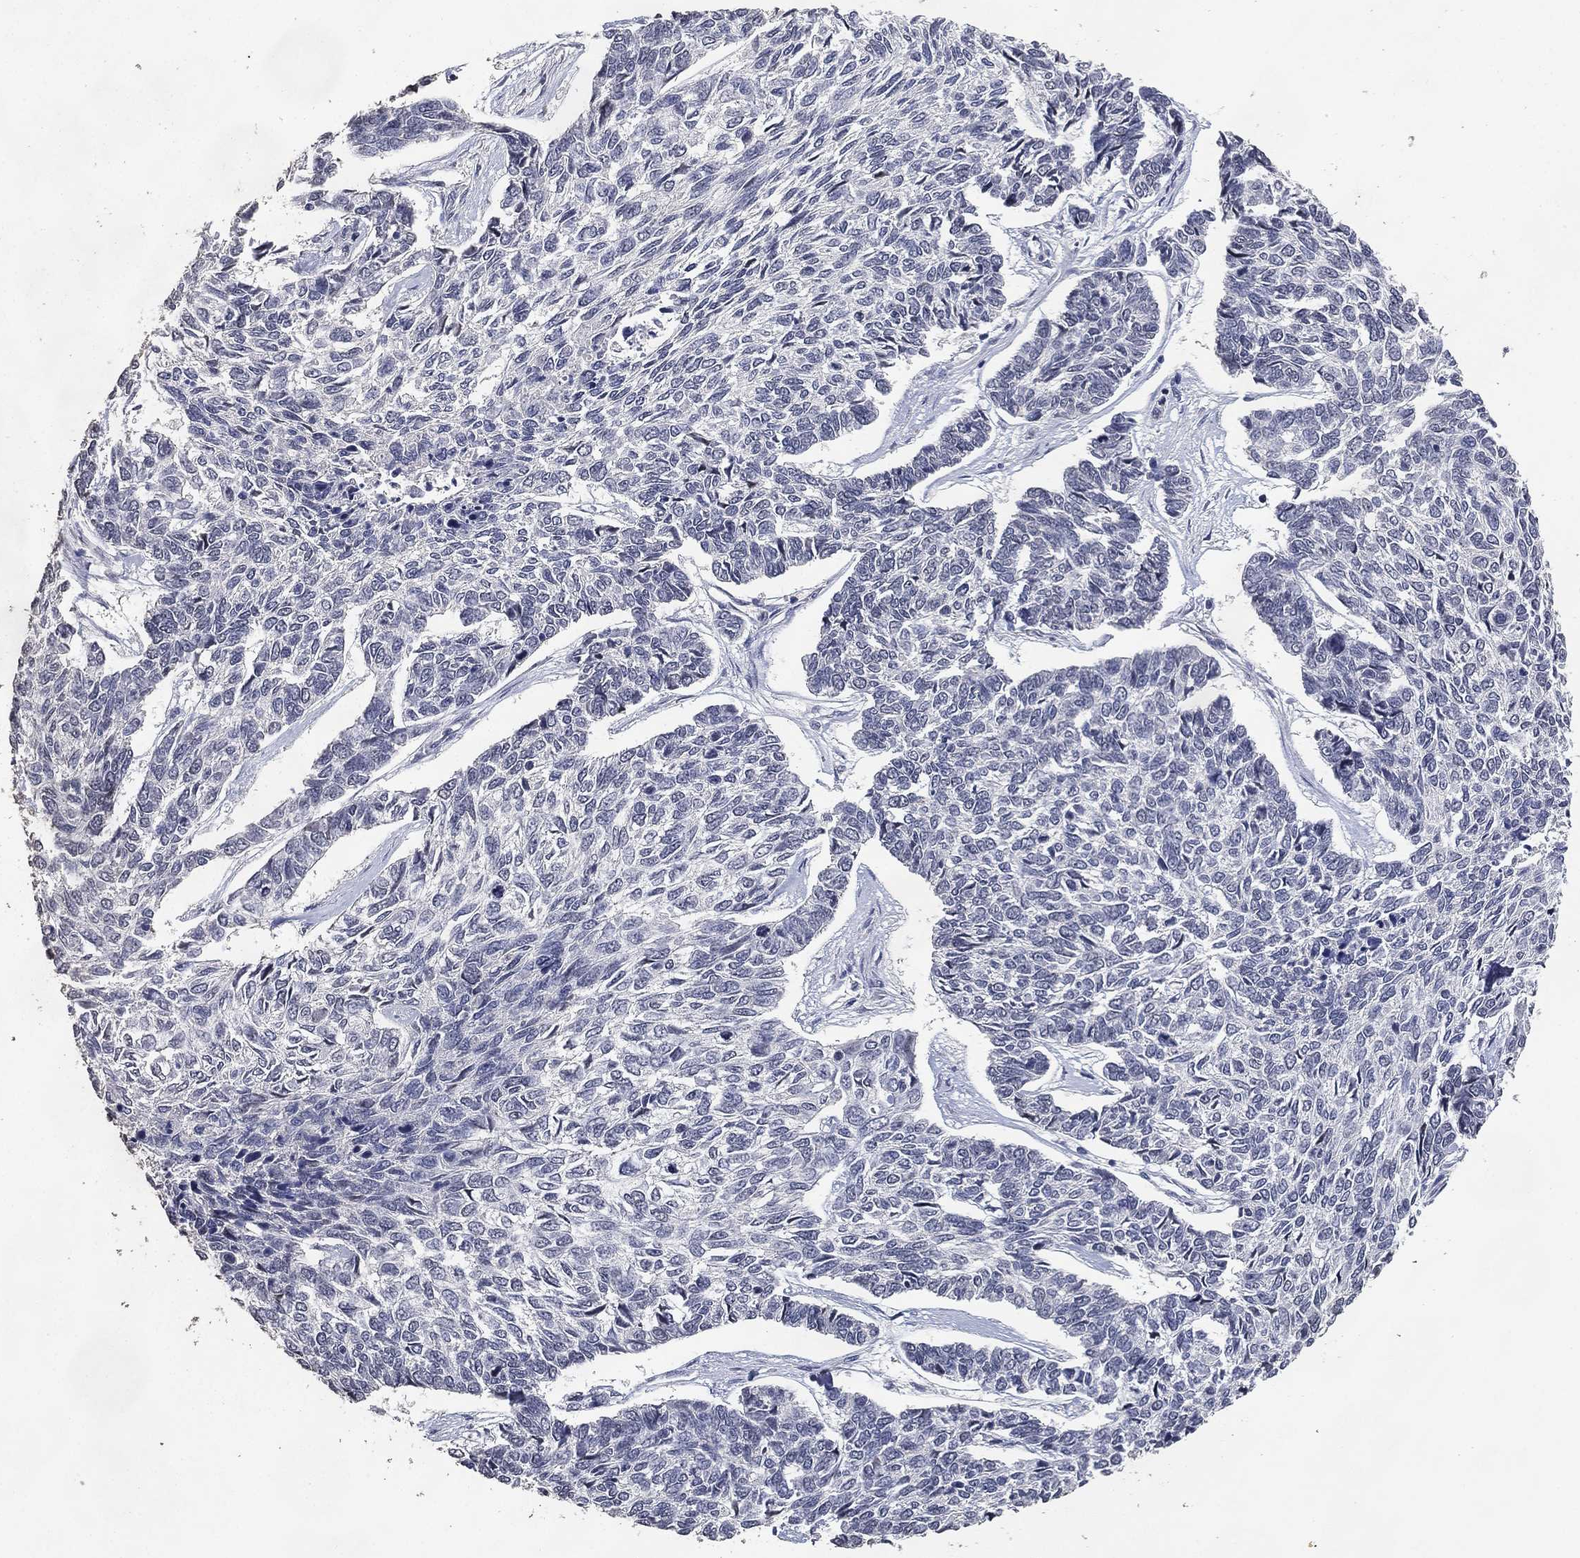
{"staining": {"intensity": "negative", "quantity": "none", "location": "none"}, "tissue": "skin cancer", "cell_type": "Tumor cells", "image_type": "cancer", "snomed": [{"axis": "morphology", "description": "Basal cell carcinoma"}, {"axis": "topography", "description": "Skin"}], "caption": "DAB (3,3'-diaminobenzidine) immunohistochemical staining of human skin cancer (basal cell carcinoma) reveals no significant expression in tumor cells. The staining was performed using DAB to visualize the protein expression in brown, while the nuclei were stained in blue with hematoxylin (Magnification: 20x).", "gene": "DSG1", "patient": {"sex": "female", "age": 65}}